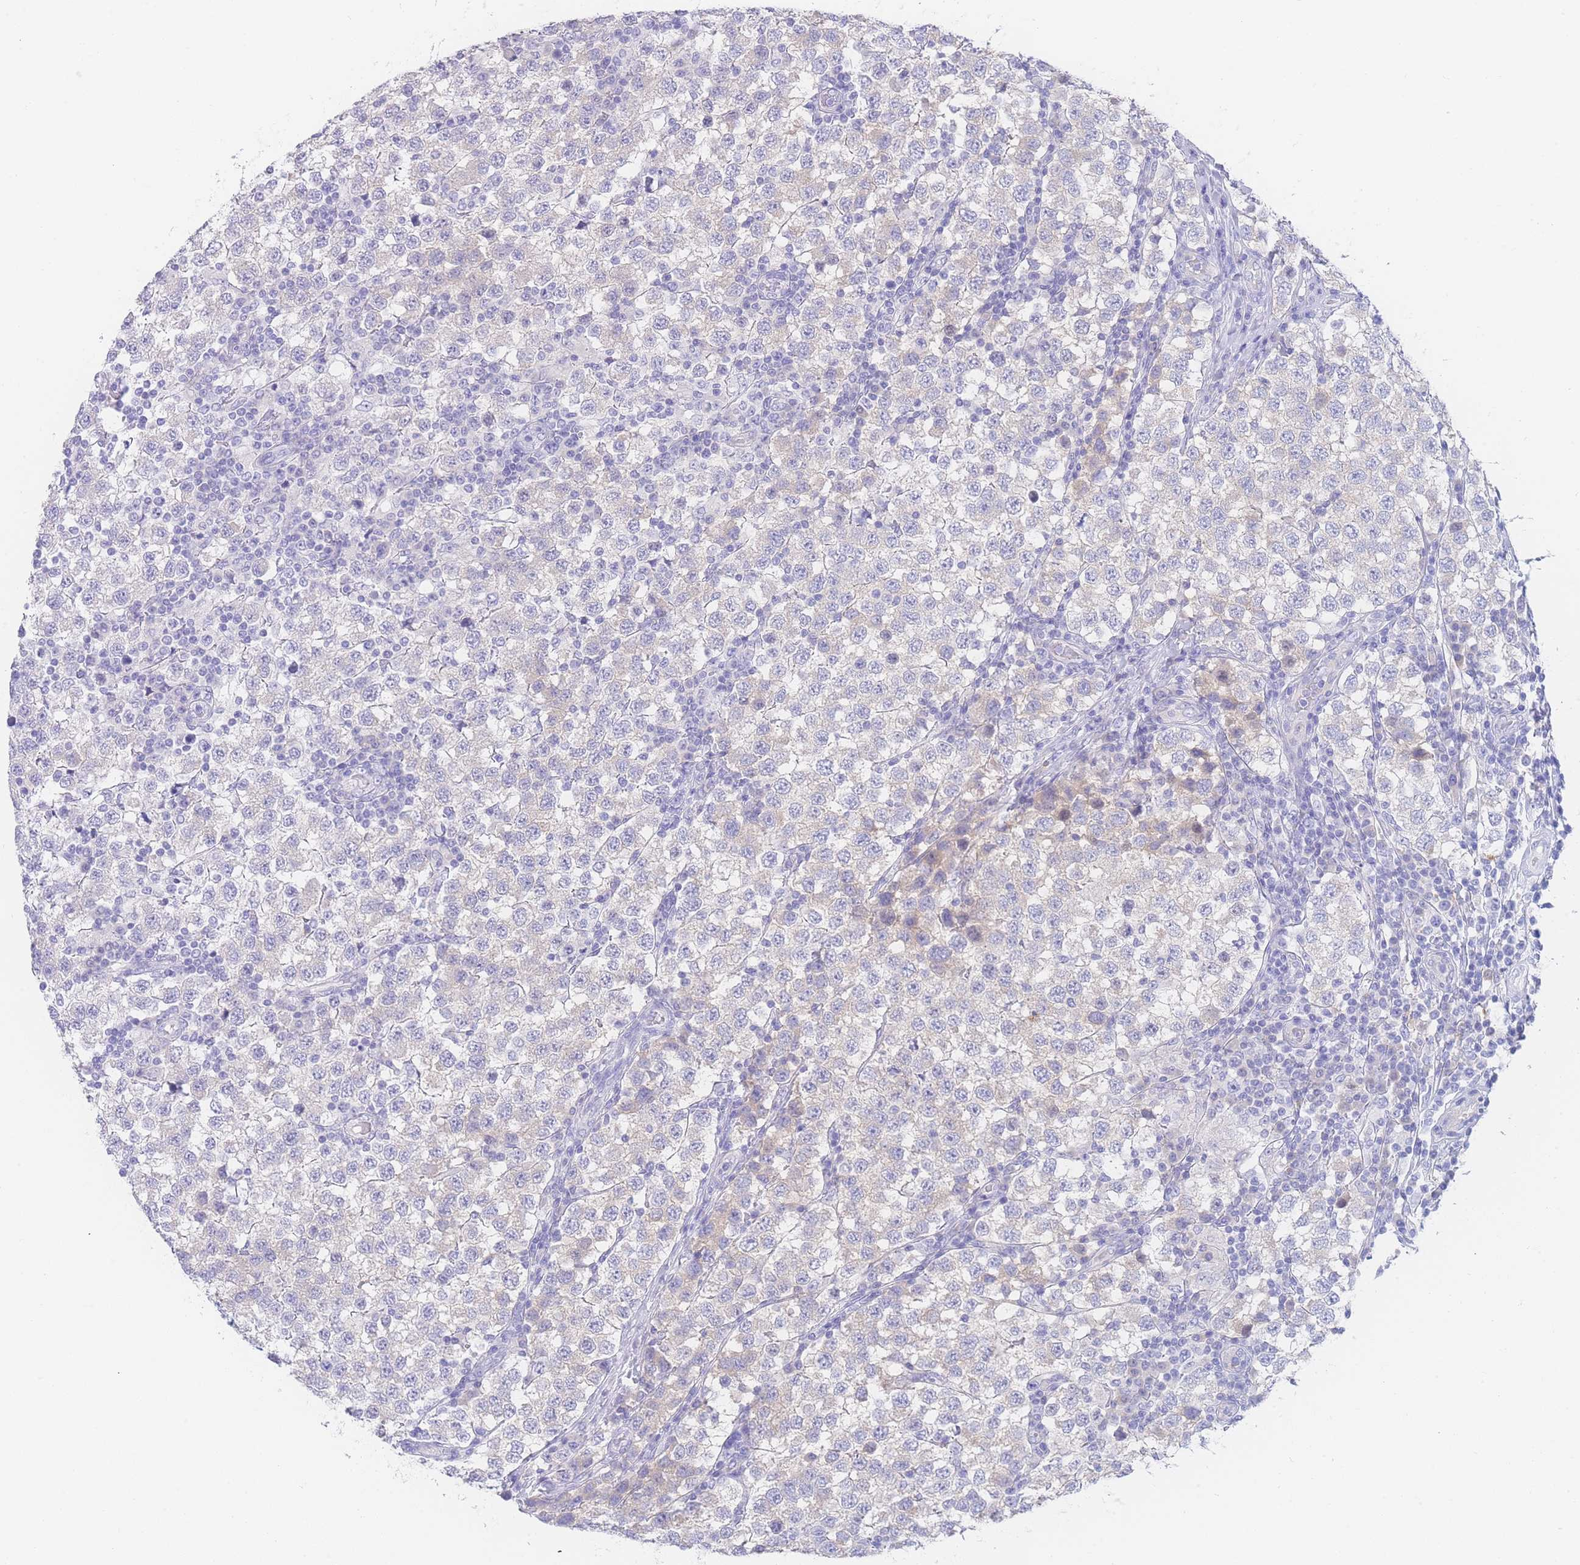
{"staining": {"intensity": "negative", "quantity": "none", "location": "none"}, "tissue": "testis cancer", "cell_type": "Tumor cells", "image_type": "cancer", "snomed": [{"axis": "morphology", "description": "Seminoma, NOS"}, {"axis": "topography", "description": "Testis"}], "caption": "An image of human seminoma (testis) is negative for staining in tumor cells.", "gene": "LZTFL1", "patient": {"sex": "male", "age": 34}}